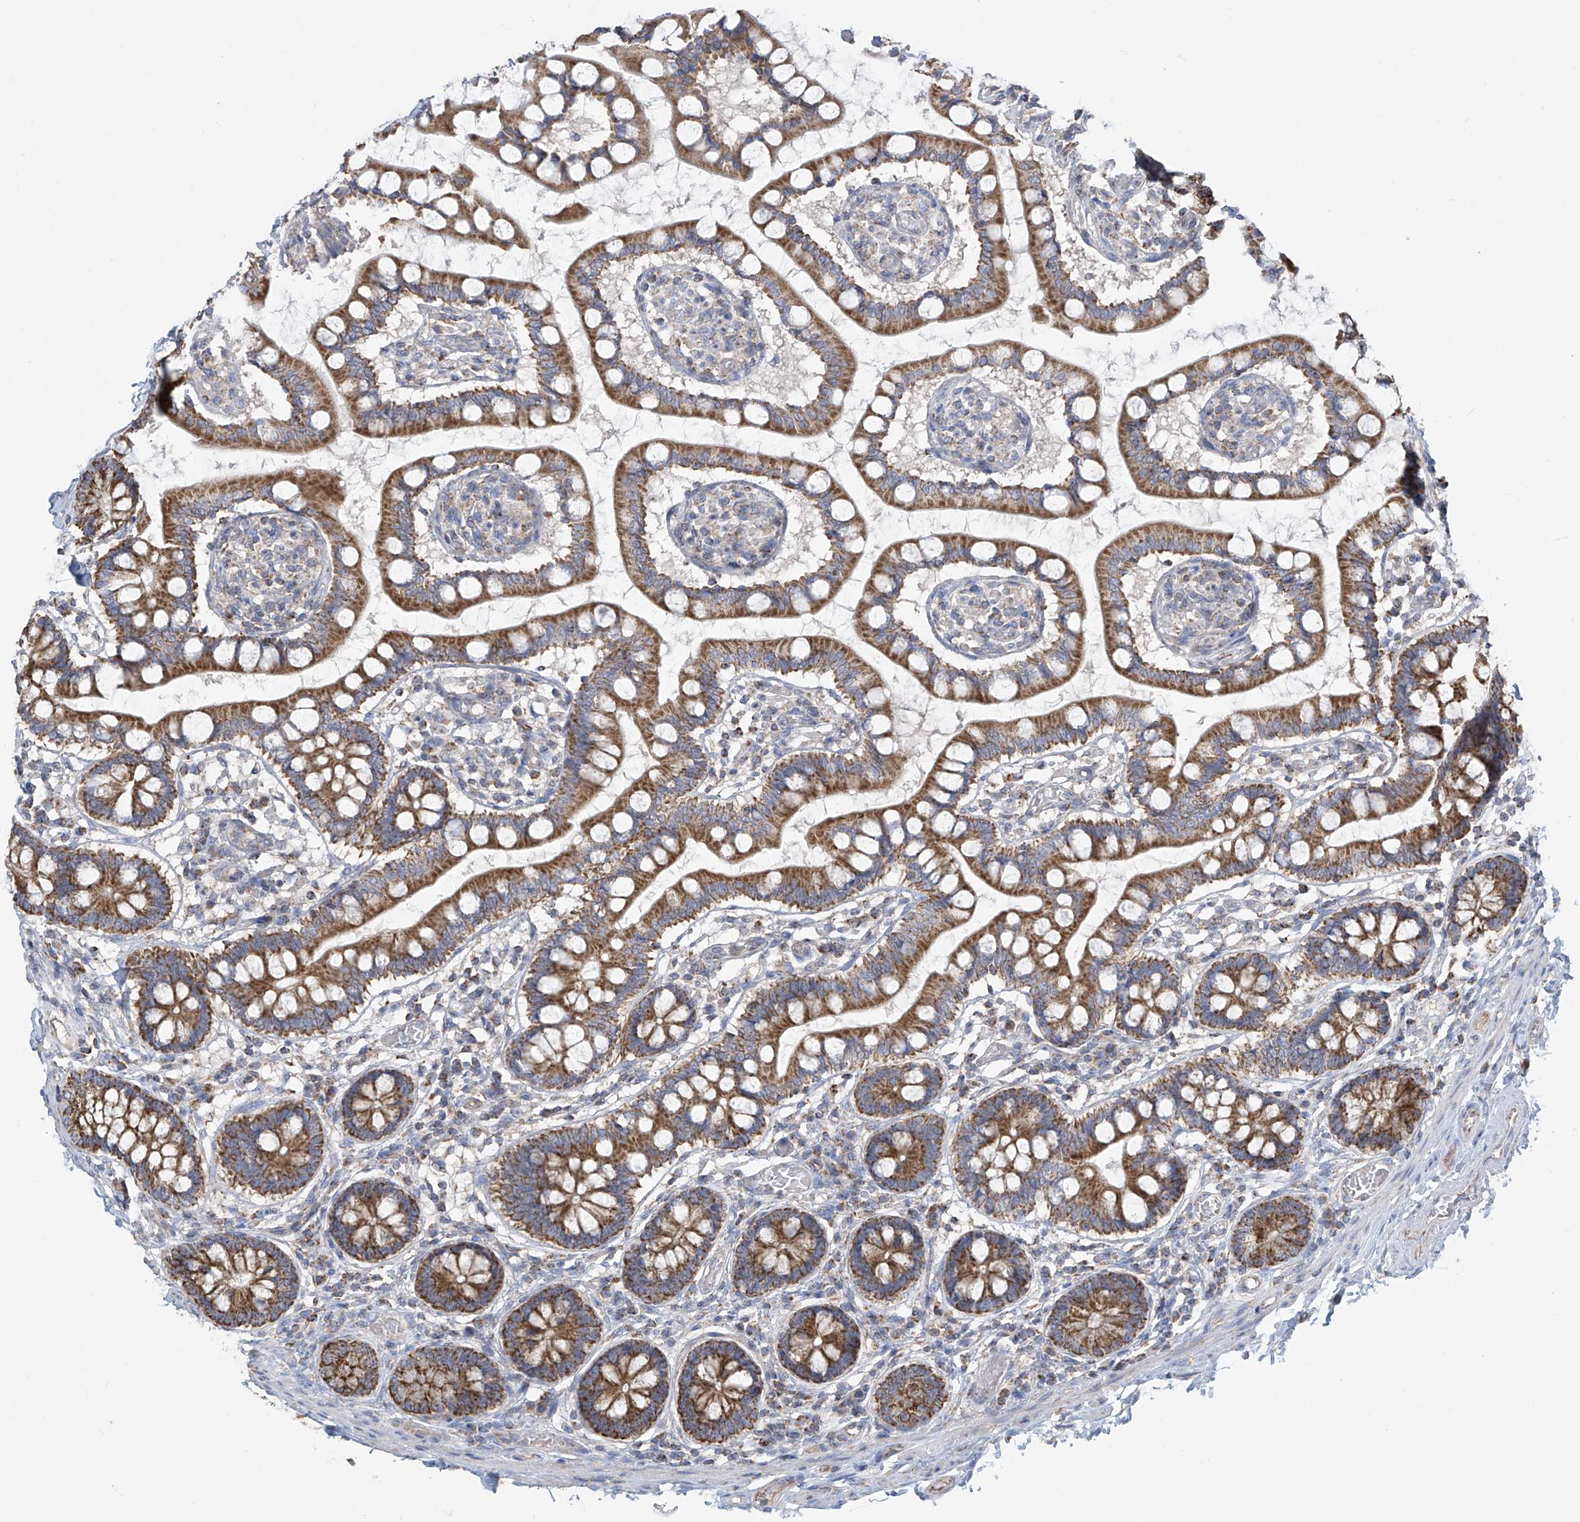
{"staining": {"intensity": "moderate", "quantity": ">75%", "location": "cytoplasmic/membranous"}, "tissue": "small intestine", "cell_type": "Glandular cells", "image_type": "normal", "snomed": [{"axis": "morphology", "description": "Normal tissue, NOS"}, {"axis": "topography", "description": "Small intestine"}], "caption": "IHC staining of benign small intestine, which displays medium levels of moderate cytoplasmic/membranous expression in about >75% of glandular cells indicating moderate cytoplasmic/membranous protein expression. The staining was performed using DAB (brown) for protein detection and nuclei were counterstained in hematoxylin (blue).", "gene": "PNPT1", "patient": {"sex": "male", "age": 52}}